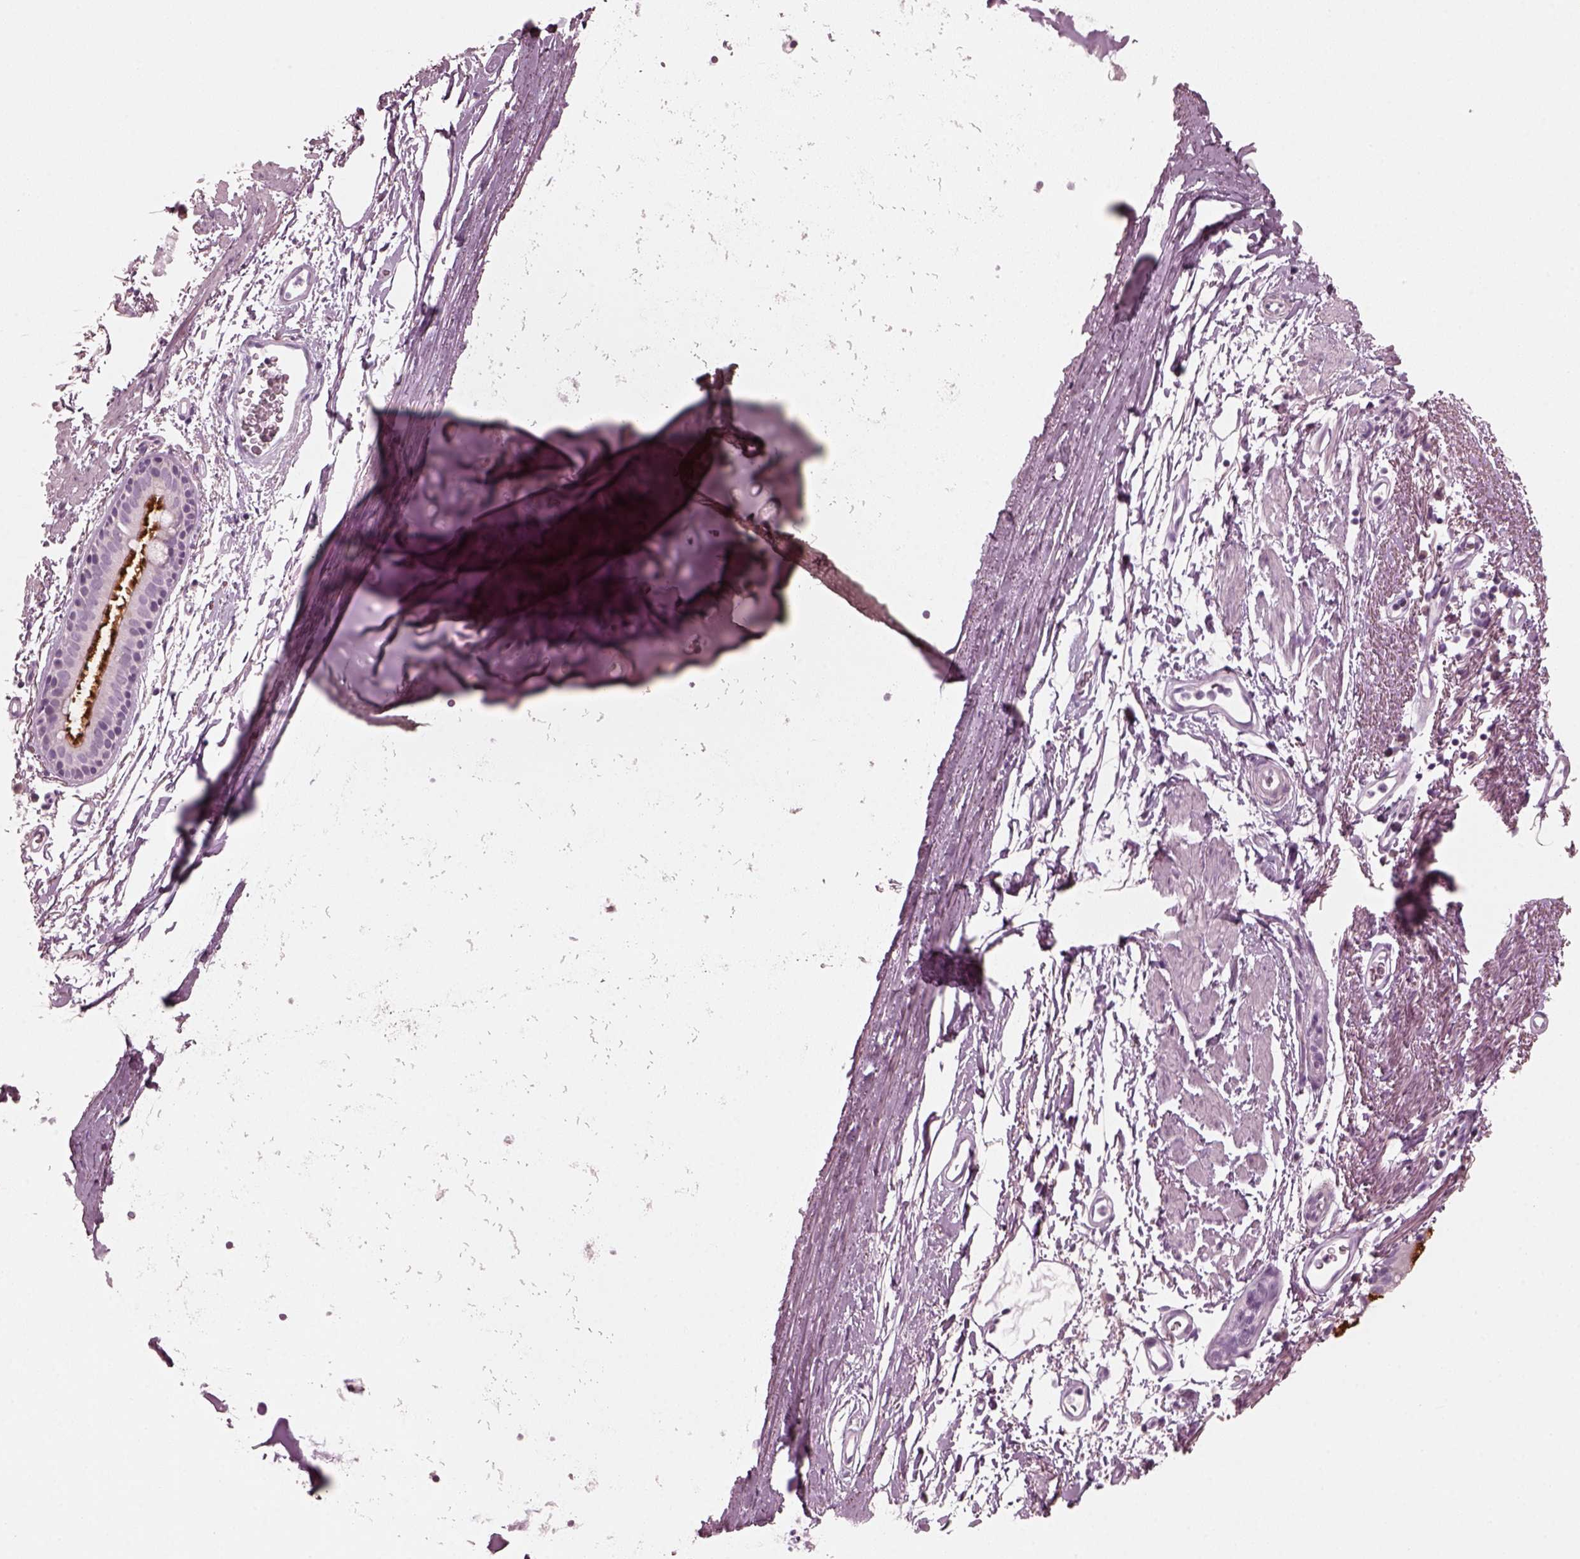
{"staining": {"intensity": "strong", "quantity": "25%-75%", "location": "cytoplasmic/membranous"}, "tissue": "bronchus", "cell_type": "Respiratory epithelial cells", "image_type": "normal", "snomed": [{"axis": "morphology", "description": "Normal tissue, NOS"}, {"axis": "topography", "description": "Lymph node"}, {"axis": "topography", "description": "Bronchus"}], "caption": "High-magnification brightfield microscopy of normal bronchus stained with DAB (brown) and counterstained with hematoxylin (blue). respiratory epithelial cells exhibit strong cytoplasmic/membranous staining is identified in approximately25%-75% of cells. The protein of interest is stained brown, and the nuclei are stained in blue (DAB (3,3'-diaminobenzidine) IHC with brightfield microscopy, high magnification).", "gene": "SAXO2", "patient": {"sex": "female", "age": 70}}